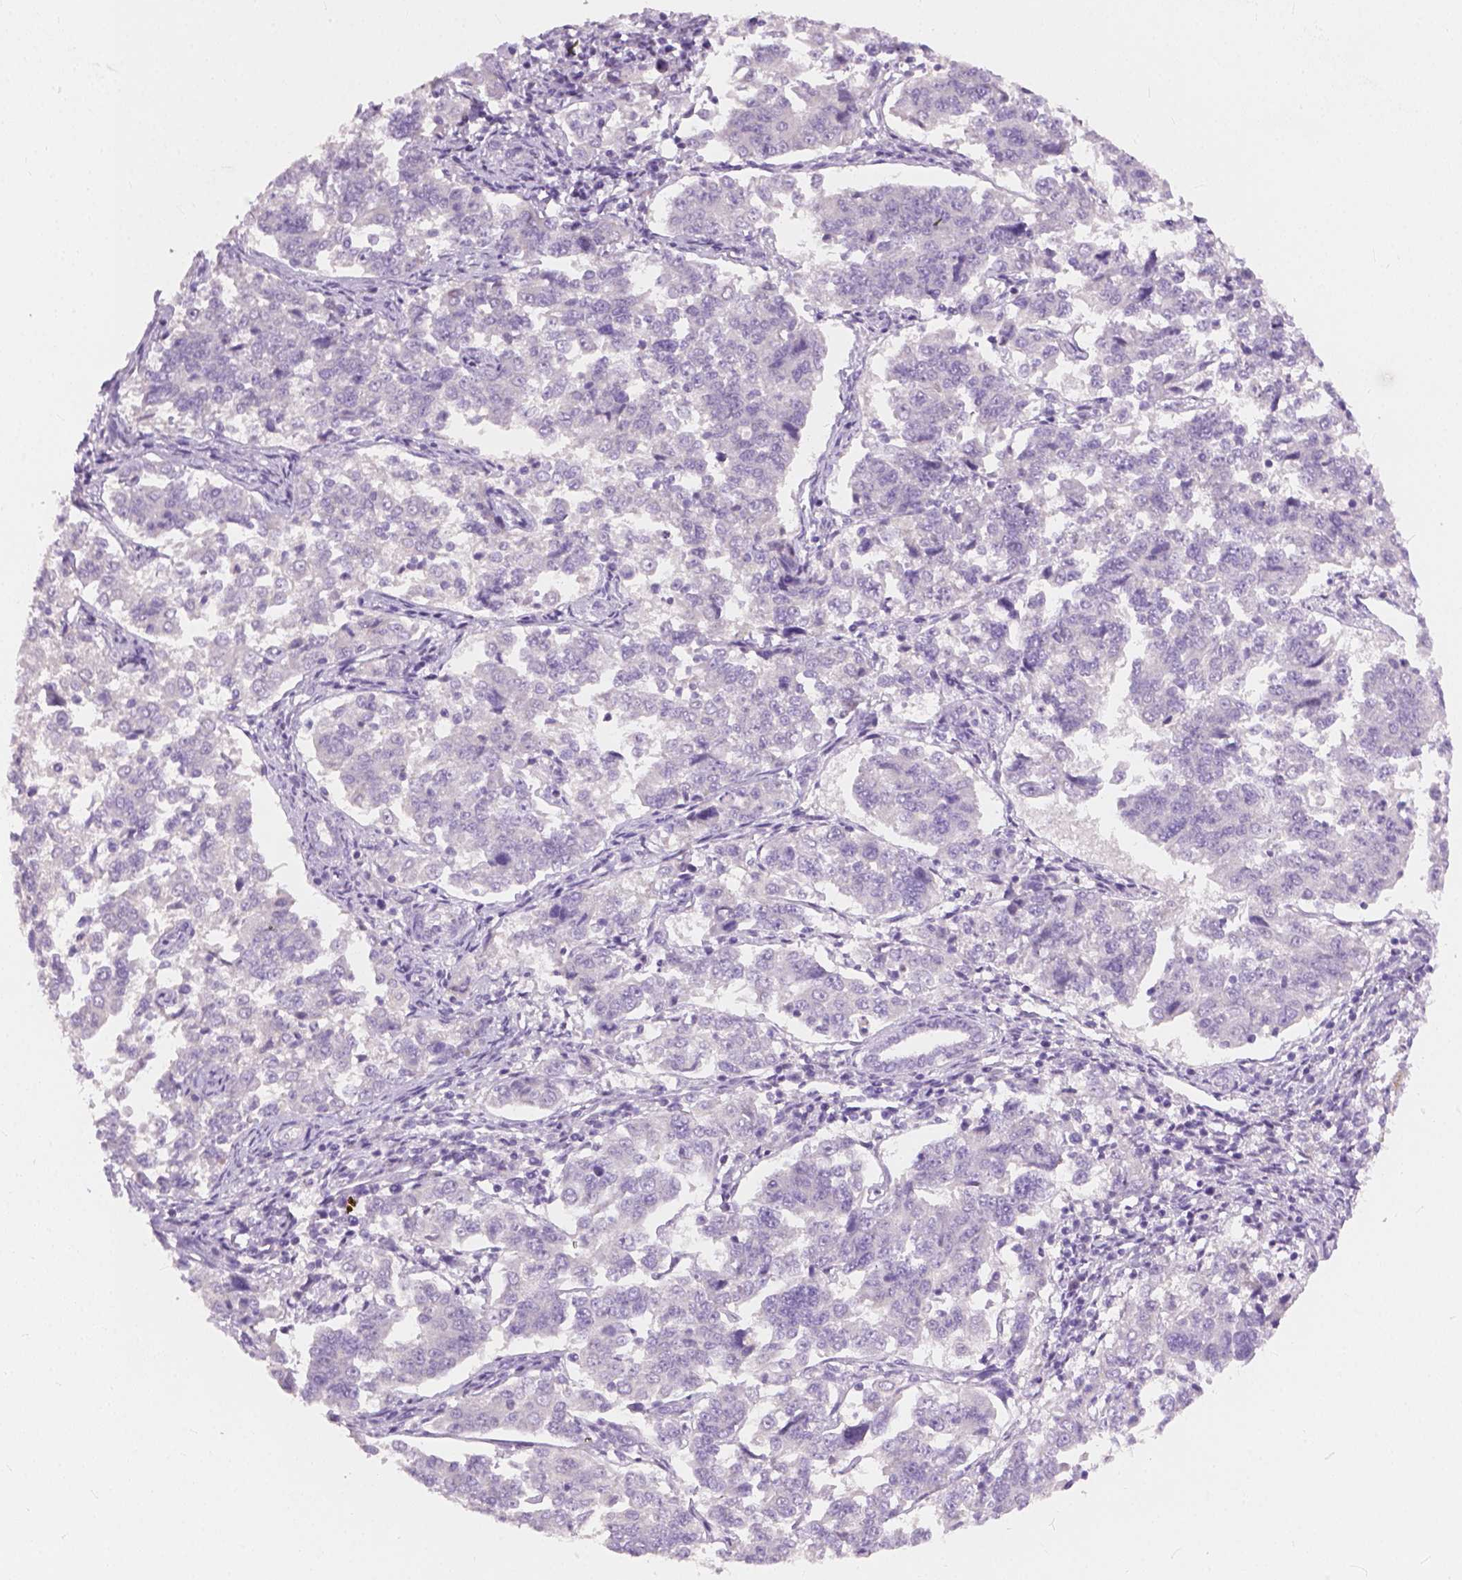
{"staining": {"intensity": "negative", "quantity": "none", "location": "none"}, "tissue": "endometrial cancer", "cell_type": "Tumor cells", "image_type": "cancer", "snomed": [{"axis": "morphology", "description": "Adenocarcinoma, NOS"}, {"axis": "topography", "description": "Endometrium"}], "caption": "Histopathology image shows no protein expression in tumor cells of endometrial adenocarcinoma tissue.", "gene": "KRT17", "patient": {"sex": "female", "age": 43}}